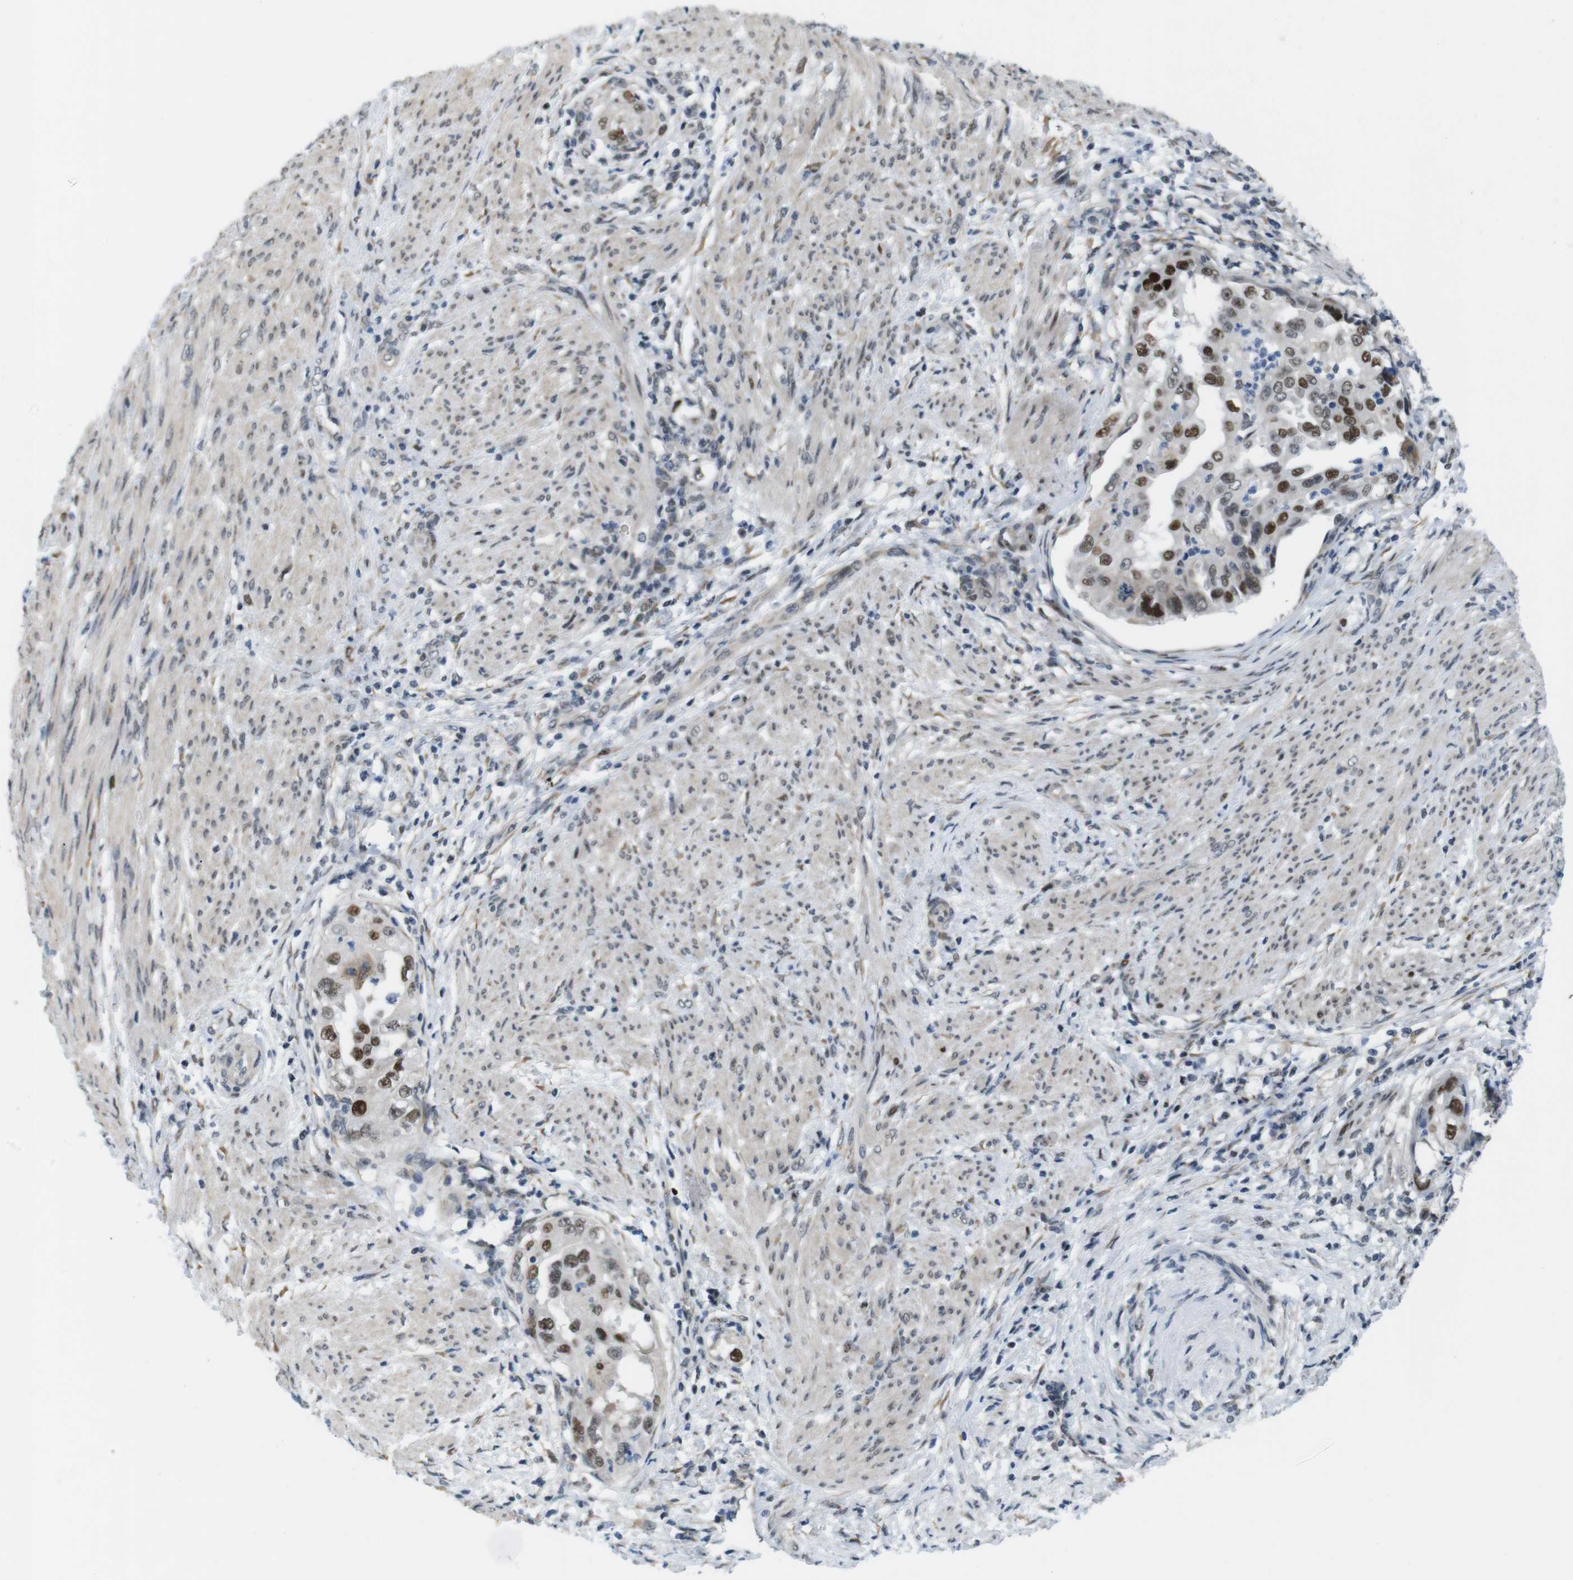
{"staining": {"intensity": "moderate", "quantity": ">75%", "location": "nuclear"}, "tissue": "endometrial cancer", "cell_type": "Tumor cells", "image_type": "cancer", "snomed": [{"axis": "morphology", "description": "Adenocarcinoma, NOS"}, {"axis": "topography", "description": "Endometrium"}], "caption": "The histopathology image displays a brown stain indicating the presence of a protein in the nuclear of tumor cells in endometrial adenocarcinoma.", "gene": "SMCO2", "patient": {"sex": "female", "age": 85}}